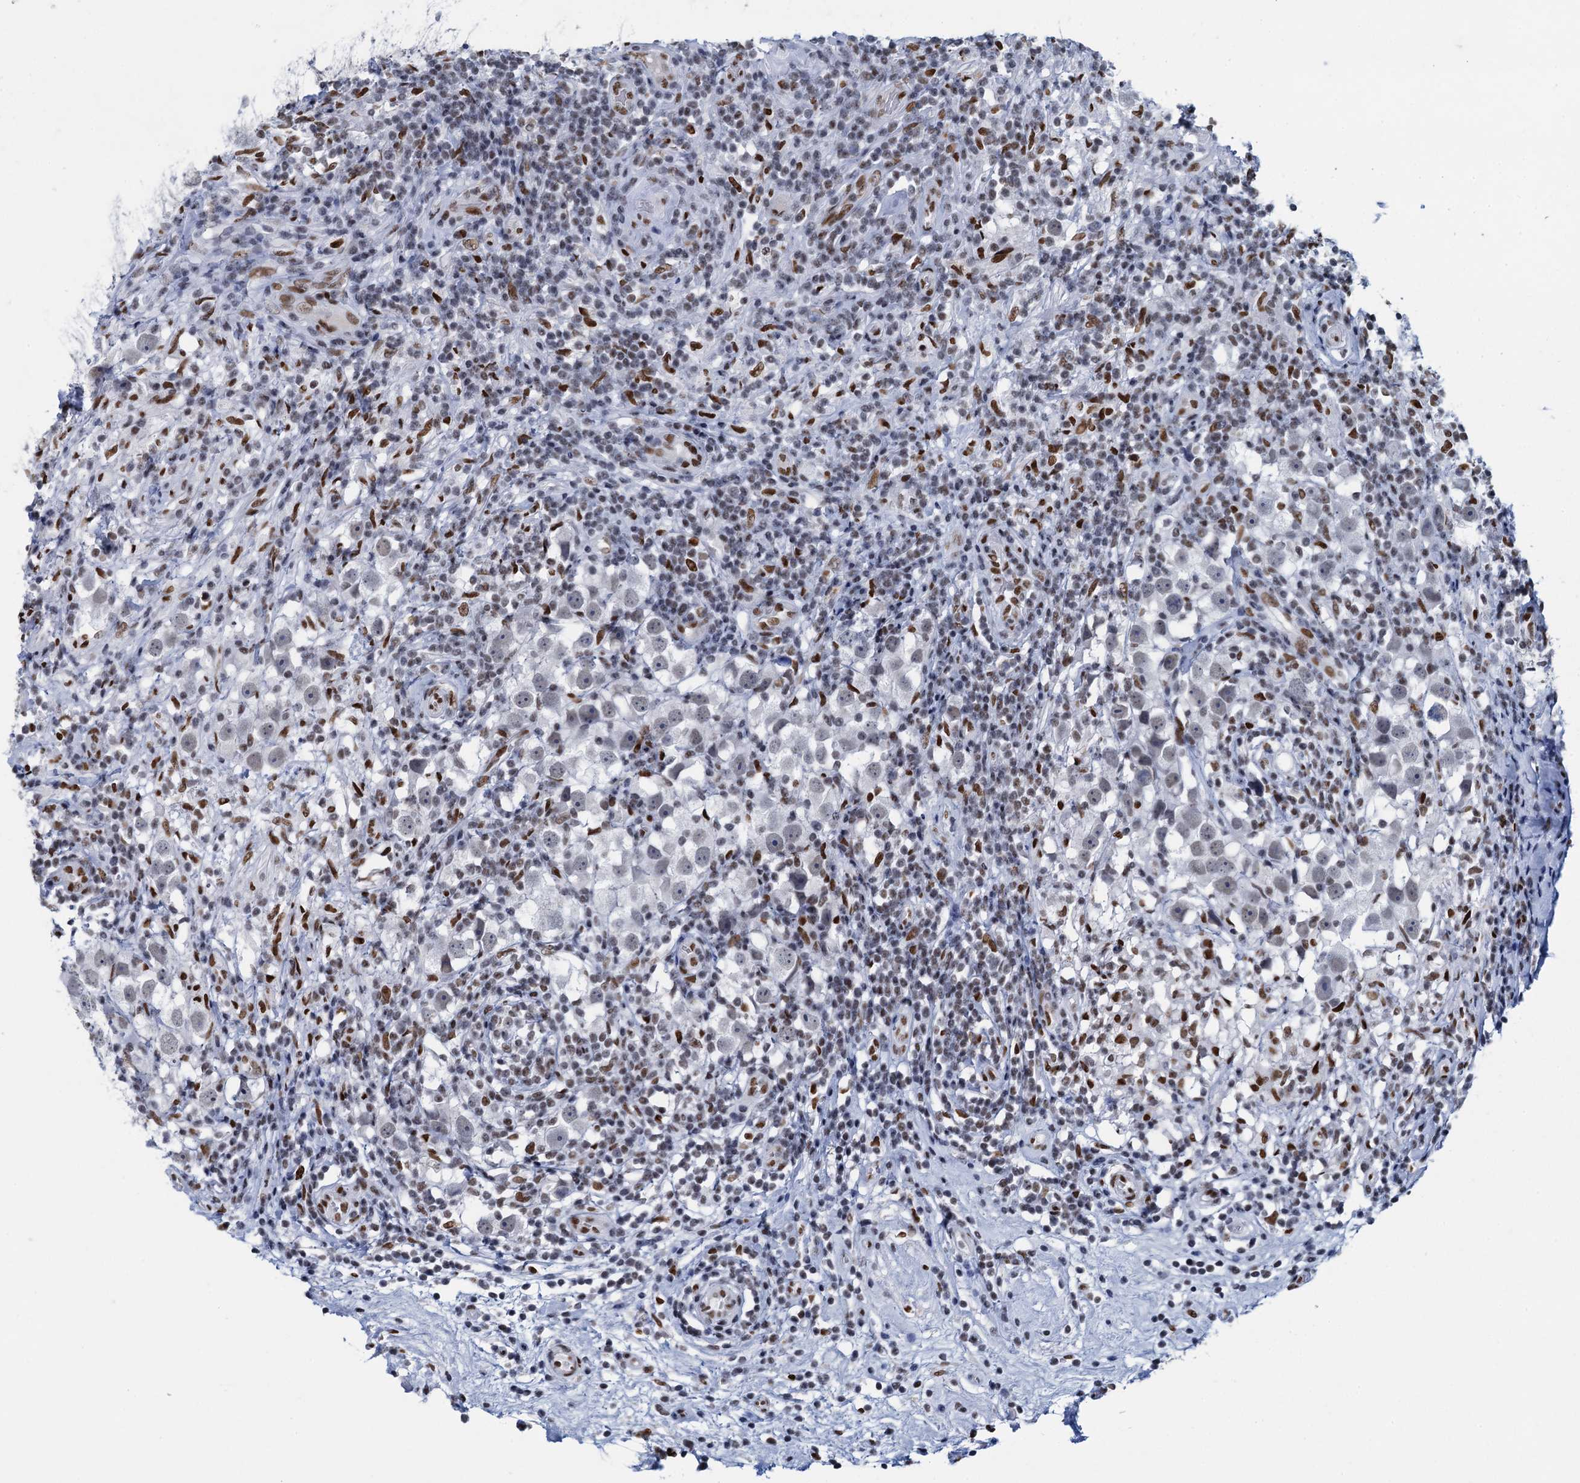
{"staining": {"intensity": "negative", "quantity": "none", "location": "none"}, "tissue": "testis cancer", "cell_type": "Tumor cells", "image_type": "cancer", "snomed": [{"axis": "morphology", "description": "Seminoma, NOS"}, {"axis": "topography", "description": "Testis"}], "caption": "Immunohistochemical staining of testis cancer displays no significant staining in tumor cells. (Immunohistochemistry, brightfield microscopy, high magnification).", "gene": "HNRNPUL2", "patient": {"sex": "male", "age": 49}}